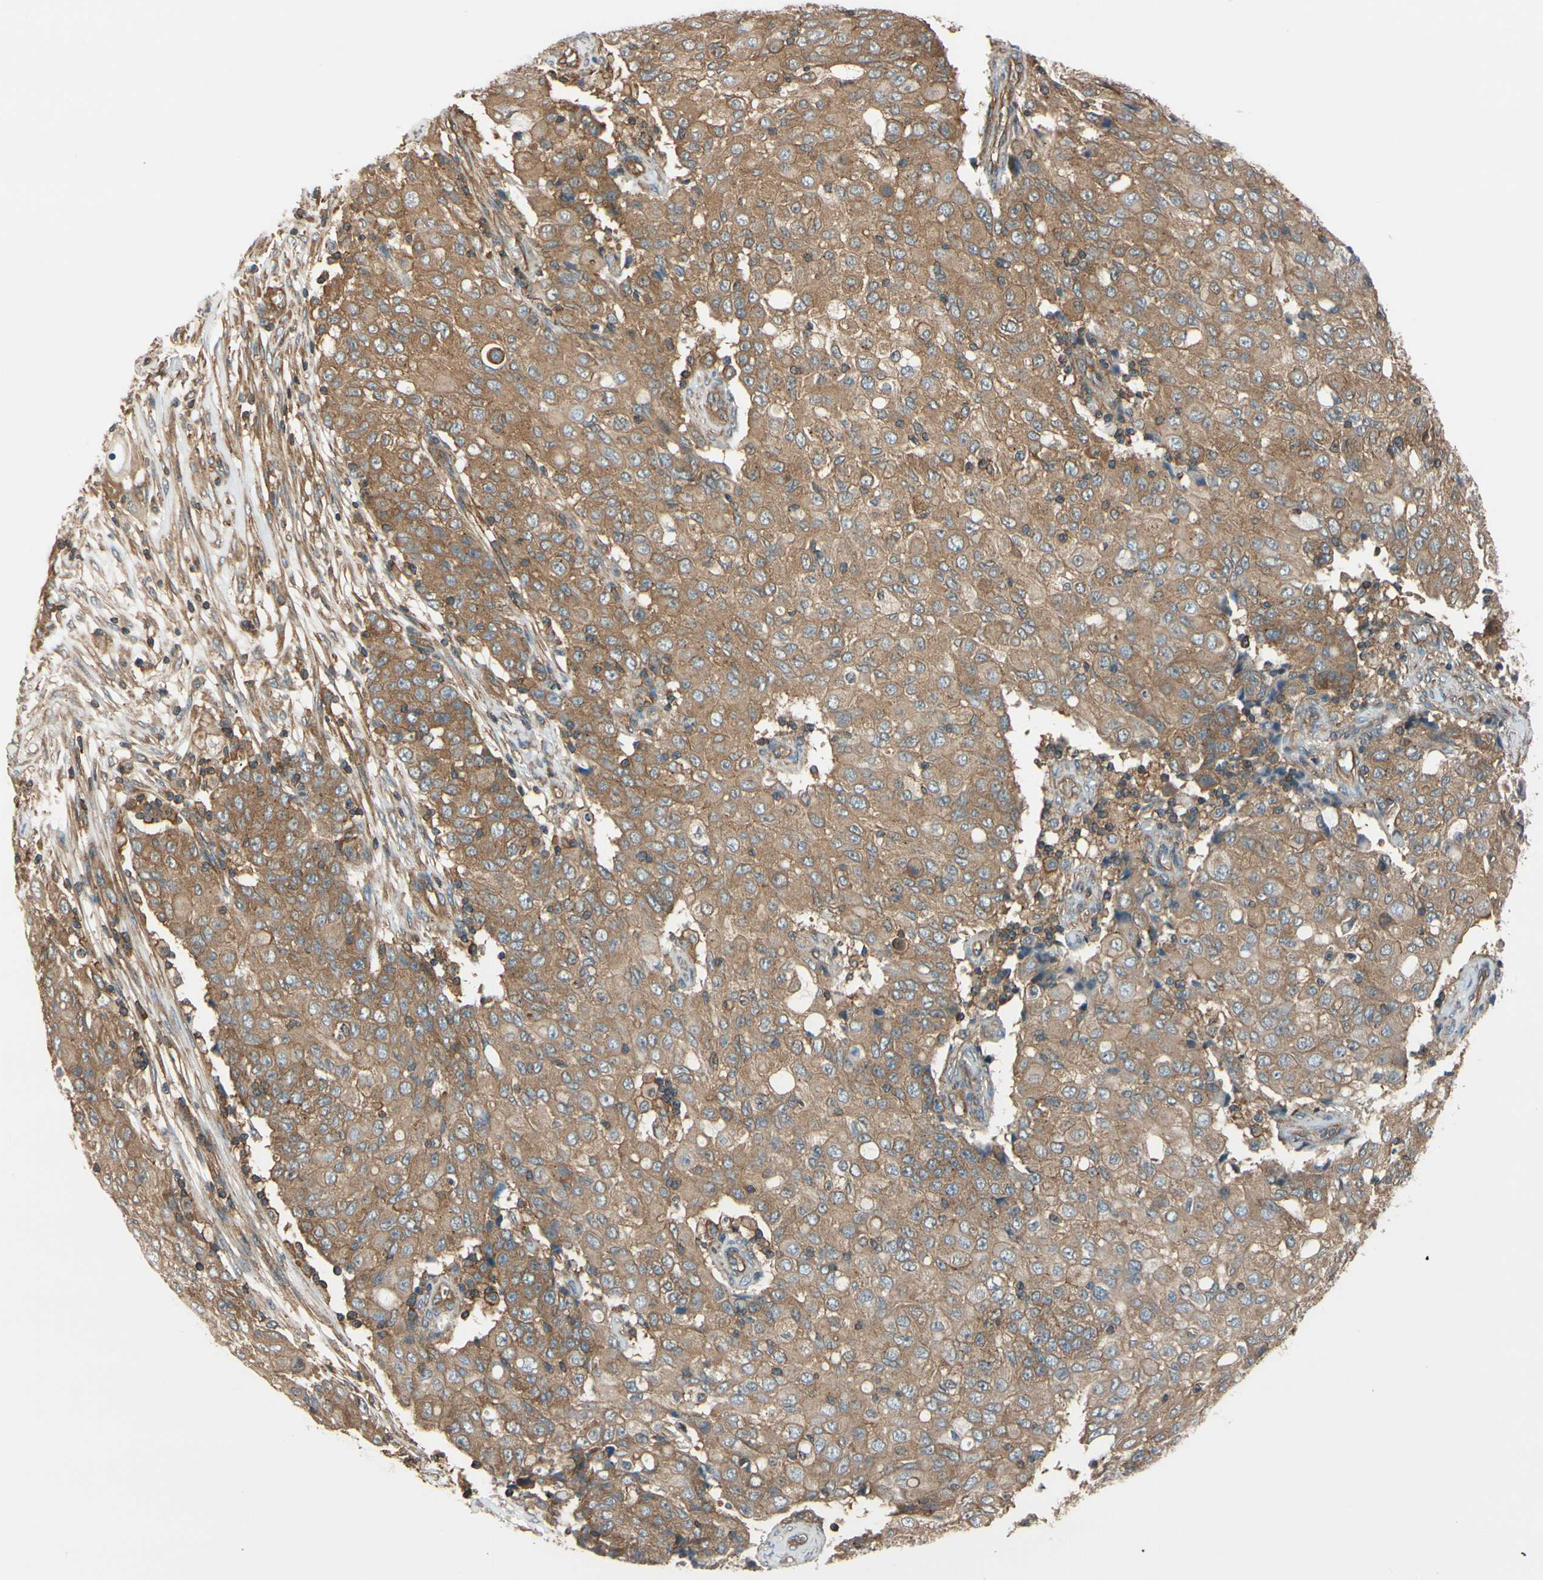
{"staining": {"intensity": "moderate", "quantity": ">75%", "location": "cytoplasmic/membranous"}, "tissue": "ovarian cancer", "cell_type": "Tumor cells", "image_type": "cancer", "snomed": [{"axis": "morphology", "description": "Carcinoma, endometroid"}, {"axis": "topography", "description": "Ovary"}], "caption": "A high-resolution micrograph shows IHC staining of ovarian endometroid carcinoma, which exhibits moderate cytoplasmic/membranous expression in approximately >75% of tumor cells. Using DAB (3,3'-diaminobenzidine) (brown) and hematoxylin (blue) stains, captured at high magnification using brightfield microscopy.", "gene": "EPS15", "patient": {"sex": "female", "age": 42}}